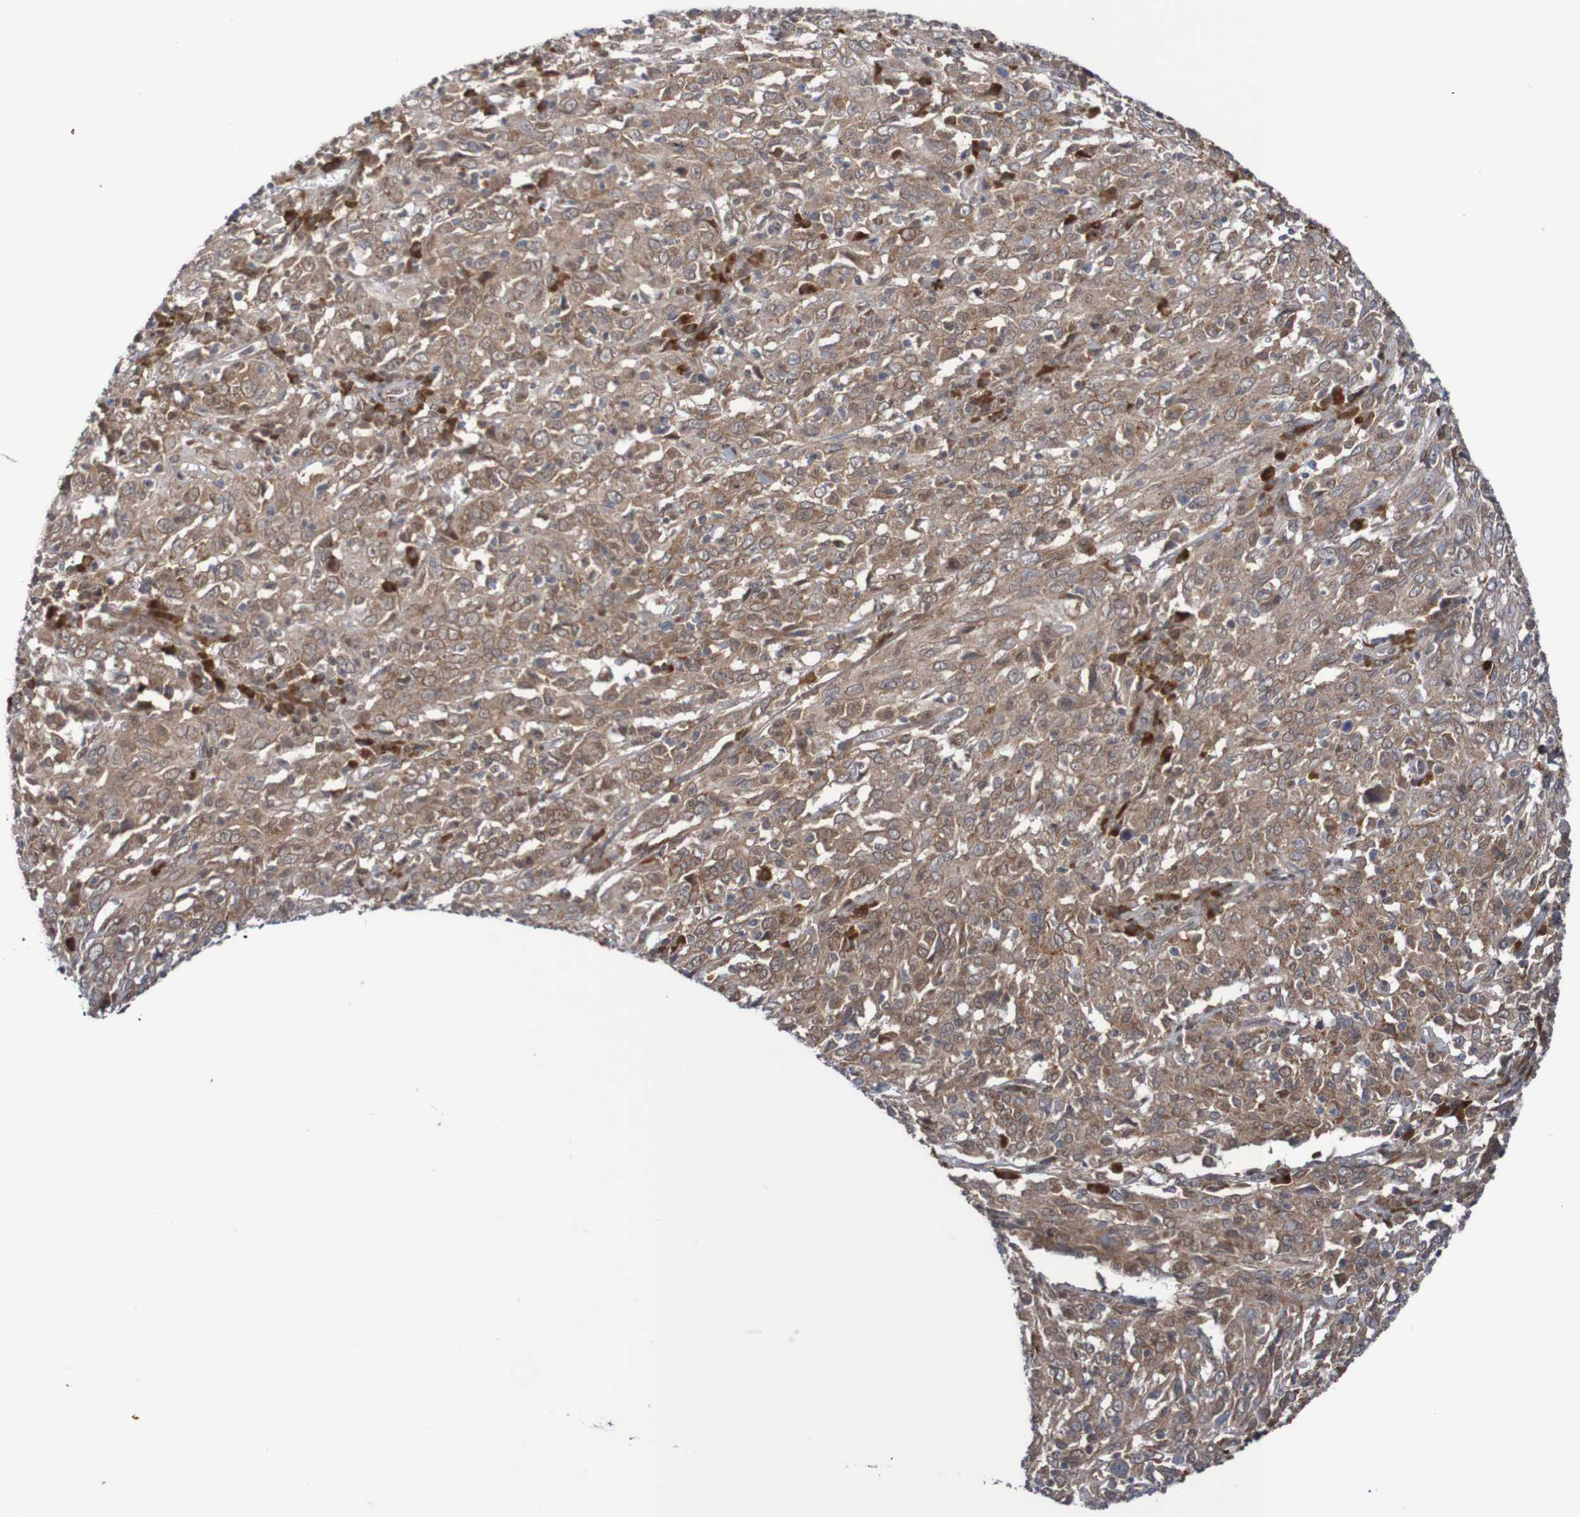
{"staining": {"intensity": "weak", "quantity": ">75%", "location": "cytoplasmic/membranous"}, "tissue": "cervical cancer", "cell_type": "Tumor cells", "image_type": "cancer", "snomed": [{"axis": "morphology", "description": "Squamous cell carcinoma, NOS"}, {"axis": "topography", "description": "Cervix"}], "caption": "The histopathology image displays staining of cervical squamous cell carcinoma, revealing weak cytoplasmic/membranous protein staining (brown color) within tumor cells.", "gene": "ITLN1", "patient": {"sex": "female", "age": 46}}